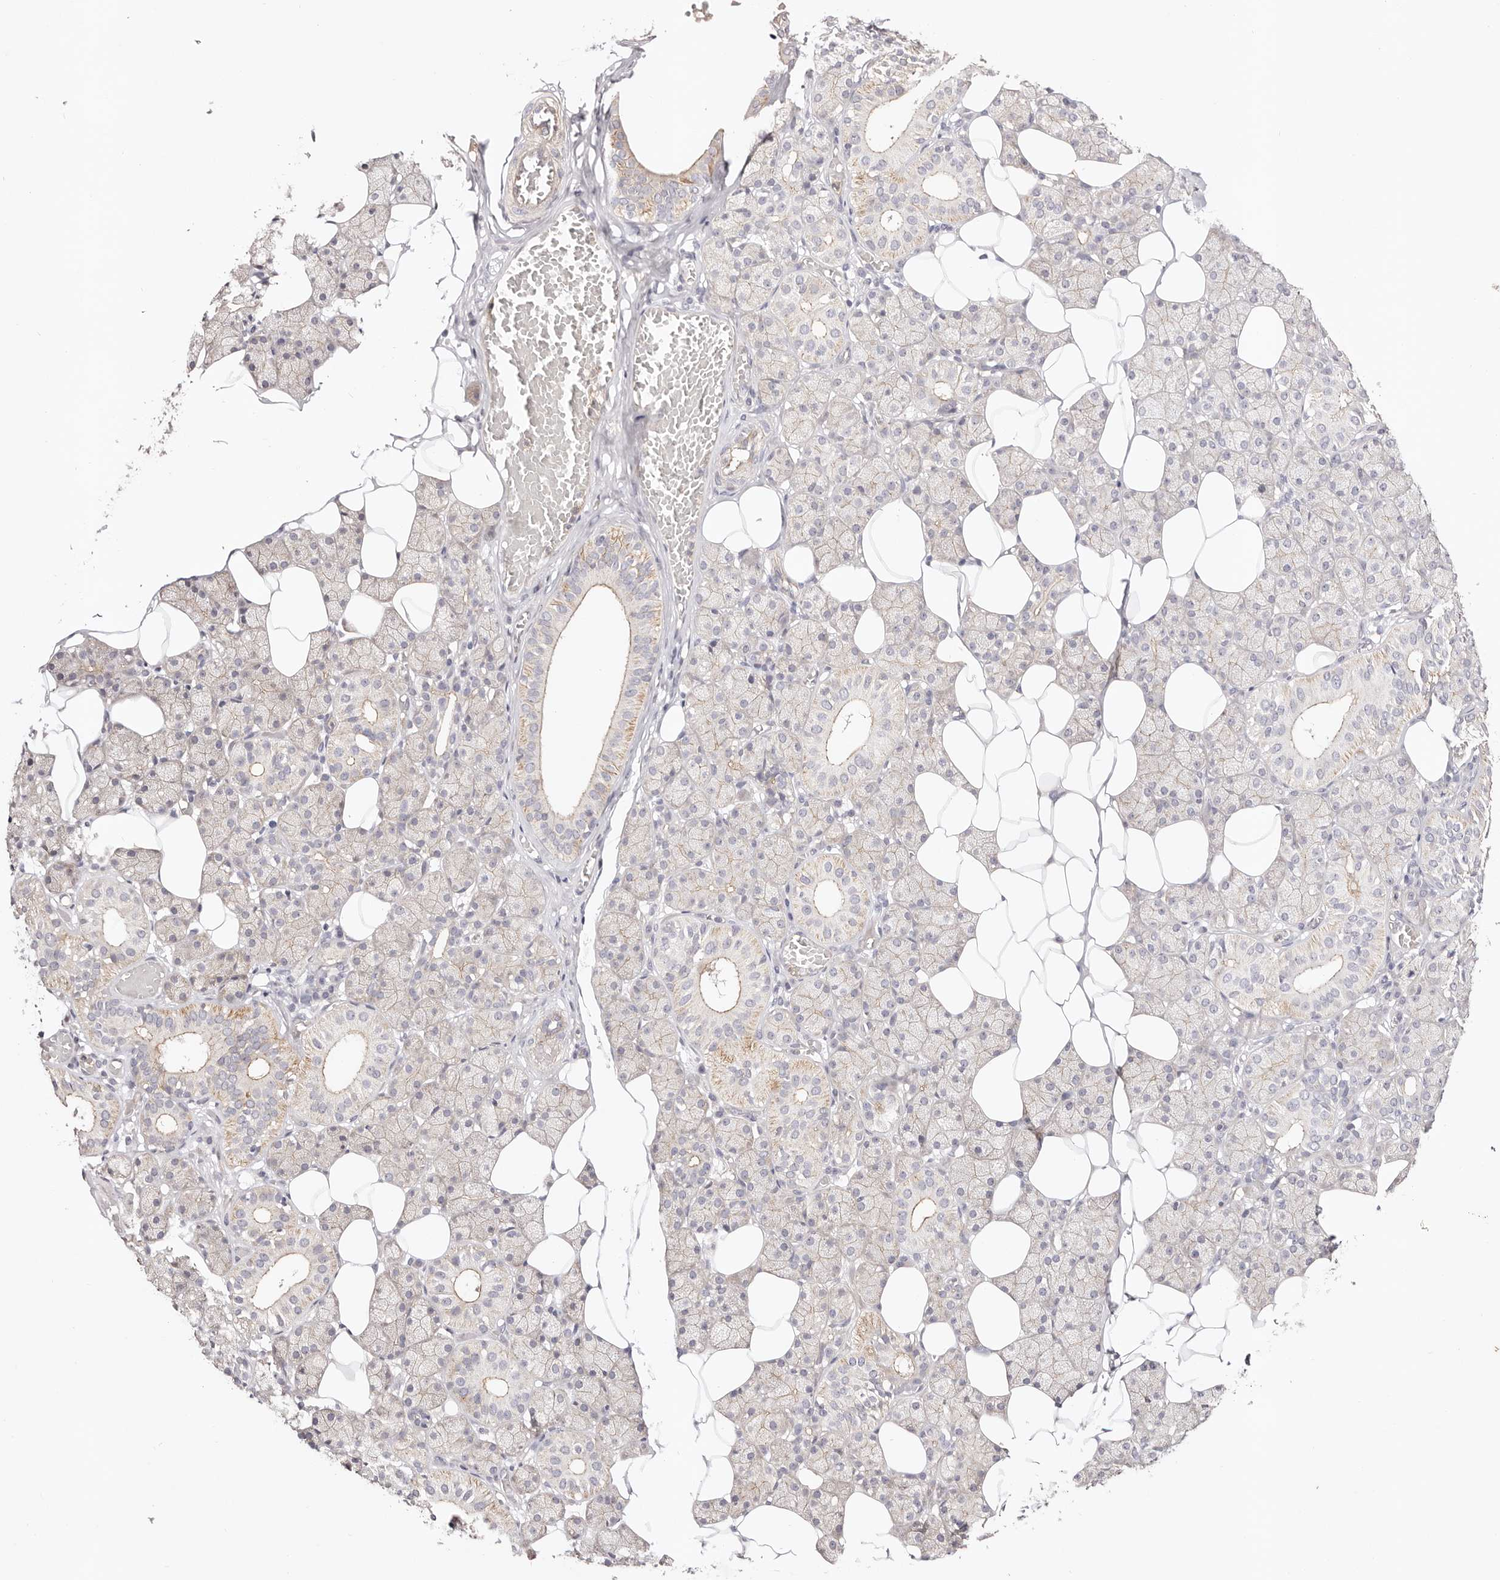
{"staining": {"intensity": "negative", "quantity": "none", "location": "none"}, "tissue": "salivary gland", "cell_type": "Glandular cells", "image_type": "normal", "snomed": [{"axis": "morphology", "description": "Normal tissue, NOS"}, {"axis": "topography", "description": "Salivary gland"}], "caption": "A high-resolution micrograph shows immunohistochemistry staining of benign salivary gland, which demonstrates no significant positivity in glandular cells.", "gene": "SLC35B2", "patient": {"sex": "female", "age": 33}}